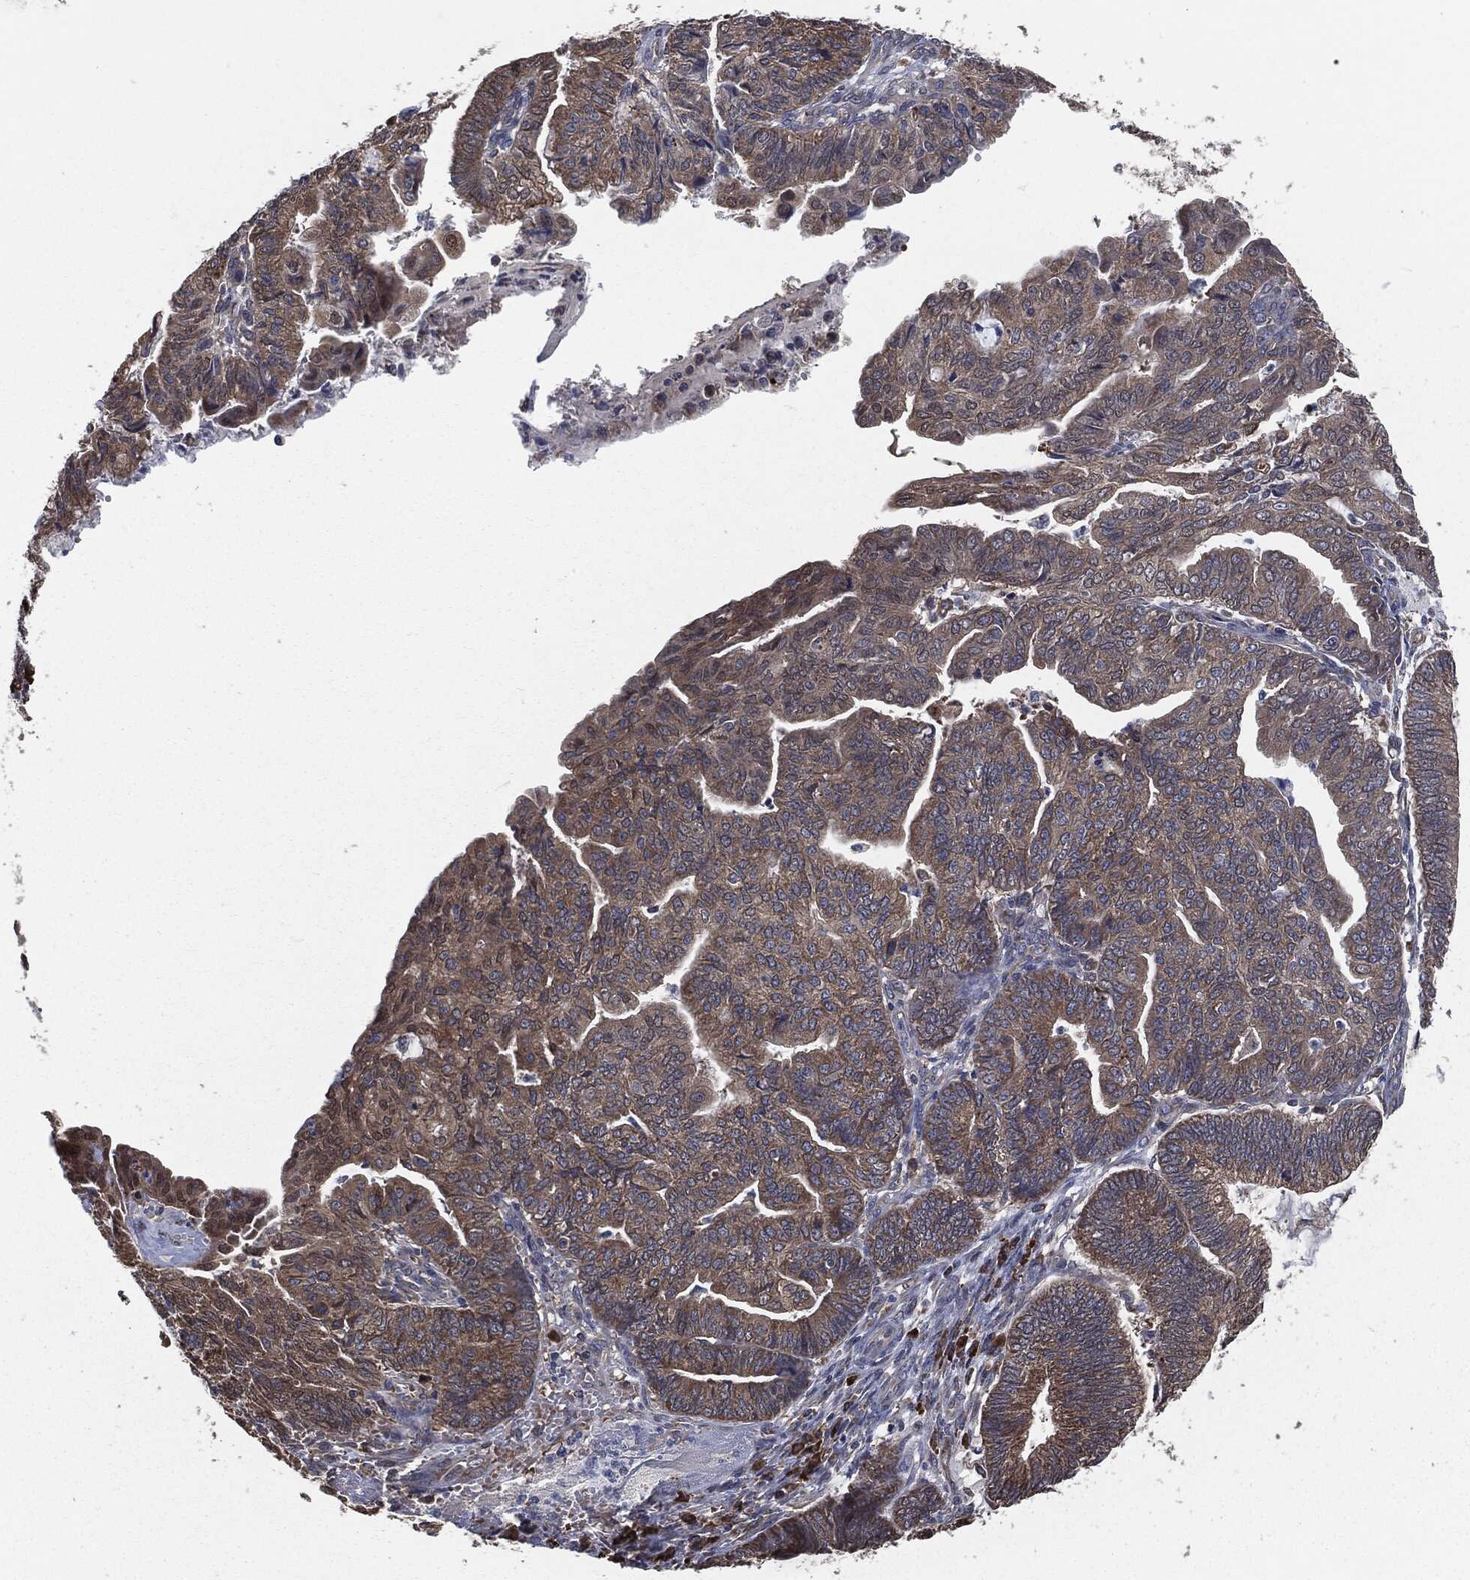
{"staining": {"intensity": "weak", "quantity": ">75%", "location": "cytoplasmic/membranous"}, "tissue": "endometrial cancer", "cell_type": "Tumor cells", "image_type": "cancer", "snomed": [{"axis": "morphology", "description": "Adenocarcinoma, NOS"}, {"axis": "topography", "description": "Endometrium"}], "caption": "Brown immunohistochemical staining in human endometrial cancer demonstrates weak cytoplasmic/membranous staining in about >75% of tumor cells.", "gene": "PRDX4", "patient": {"sex": "female", "age": 82}}